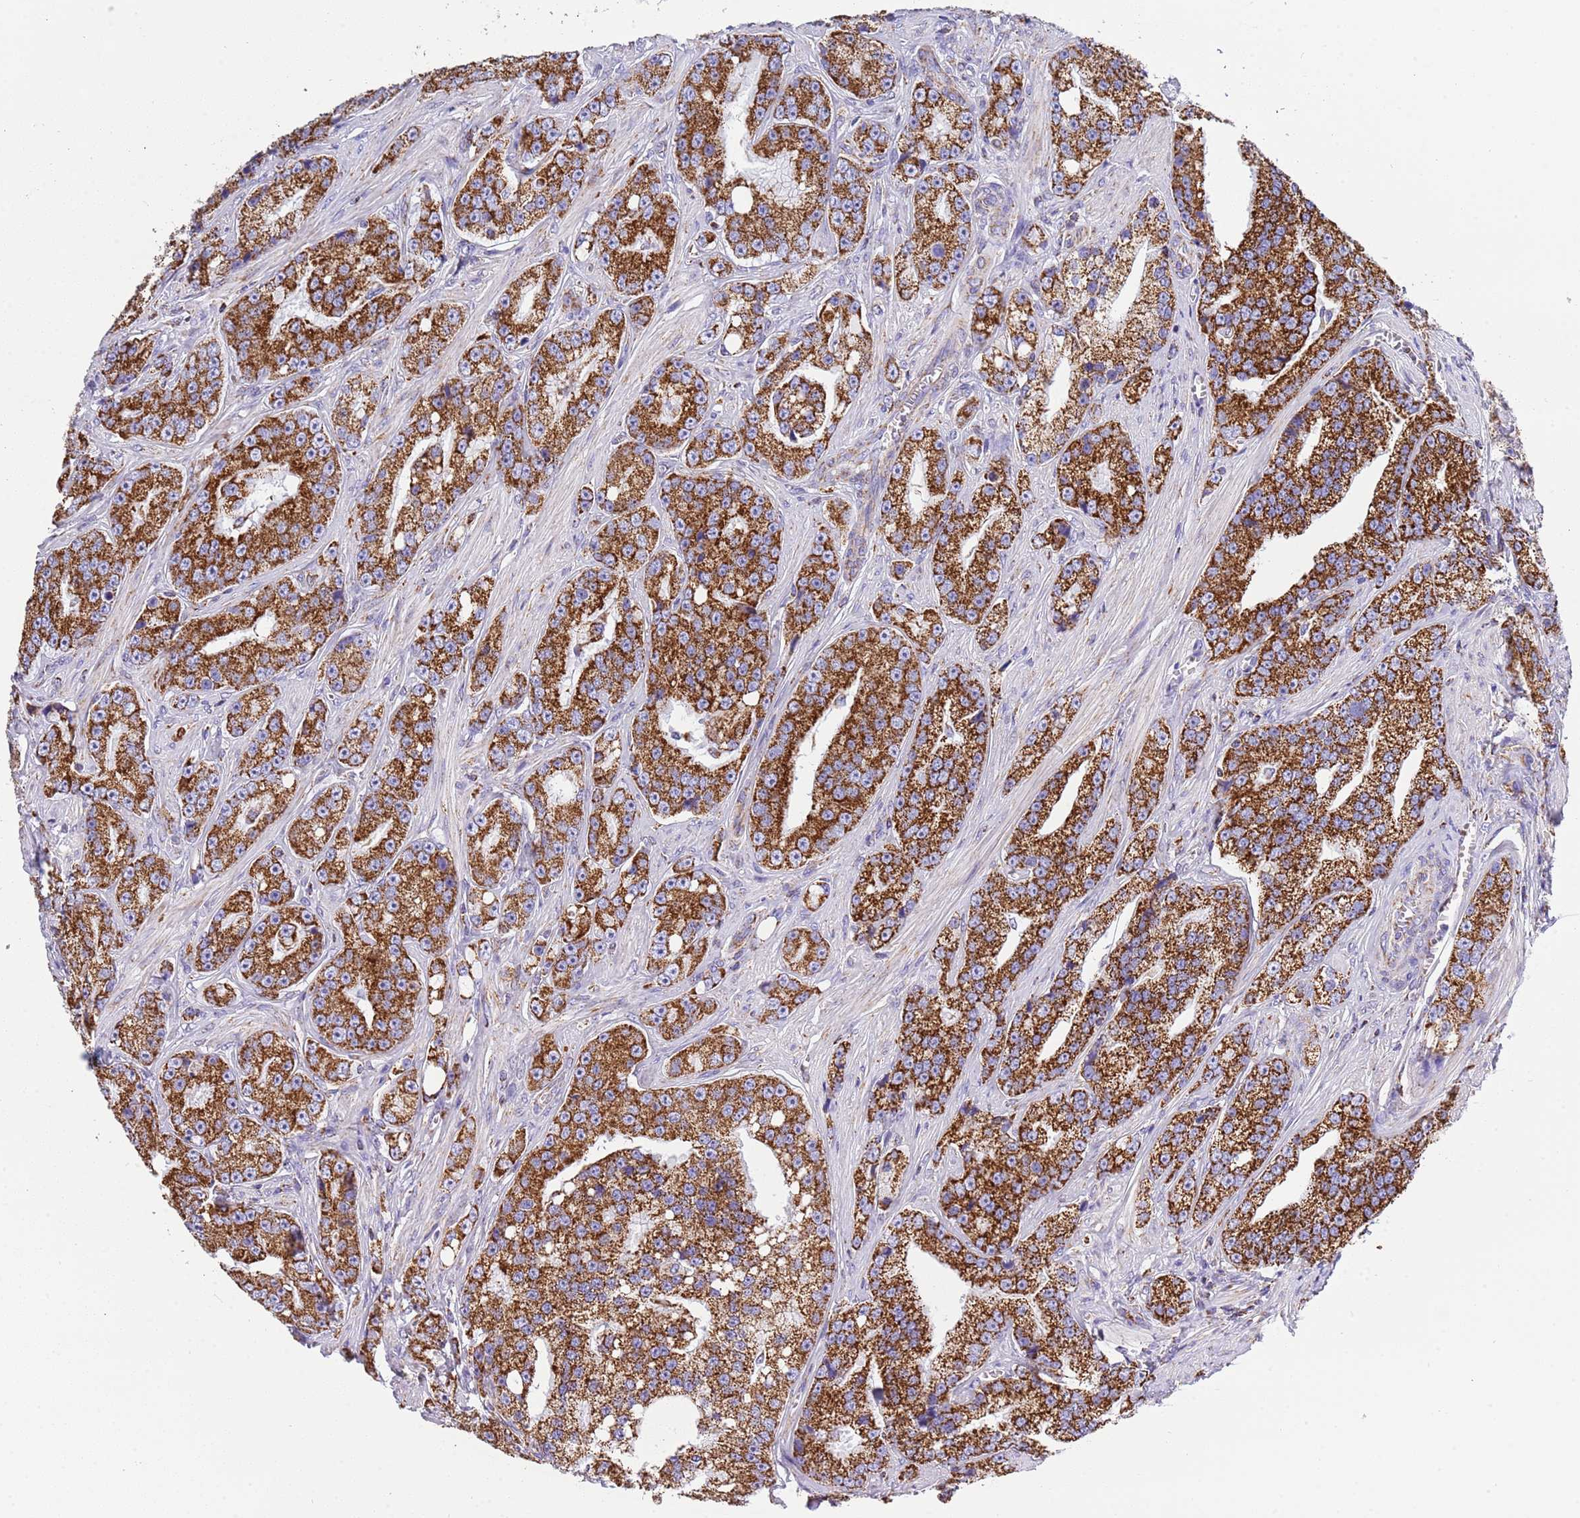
{"staining": {"intensity": "strong", "quantity": ">75%", "location": "cytoplasmic/membranous"}, "tissue": "prostate cancer", "cell_type": "Tumor cells", "image_type": "cancer", "snomed": [{"axis": "morphology", "description": "Adenocarcinoma, High grade"}, {"axis": "topography", "description": "Prostate"}], "caption": "Approximately >75% of tumor cells in human high-grade adenocarcinoma (prostate) show strong cytoplasmic/membranous protein expression as visualized by brown immunohistochemical staining.", "gene": "SUCLG2", "patient": {"sex": "male", "age": 74}}